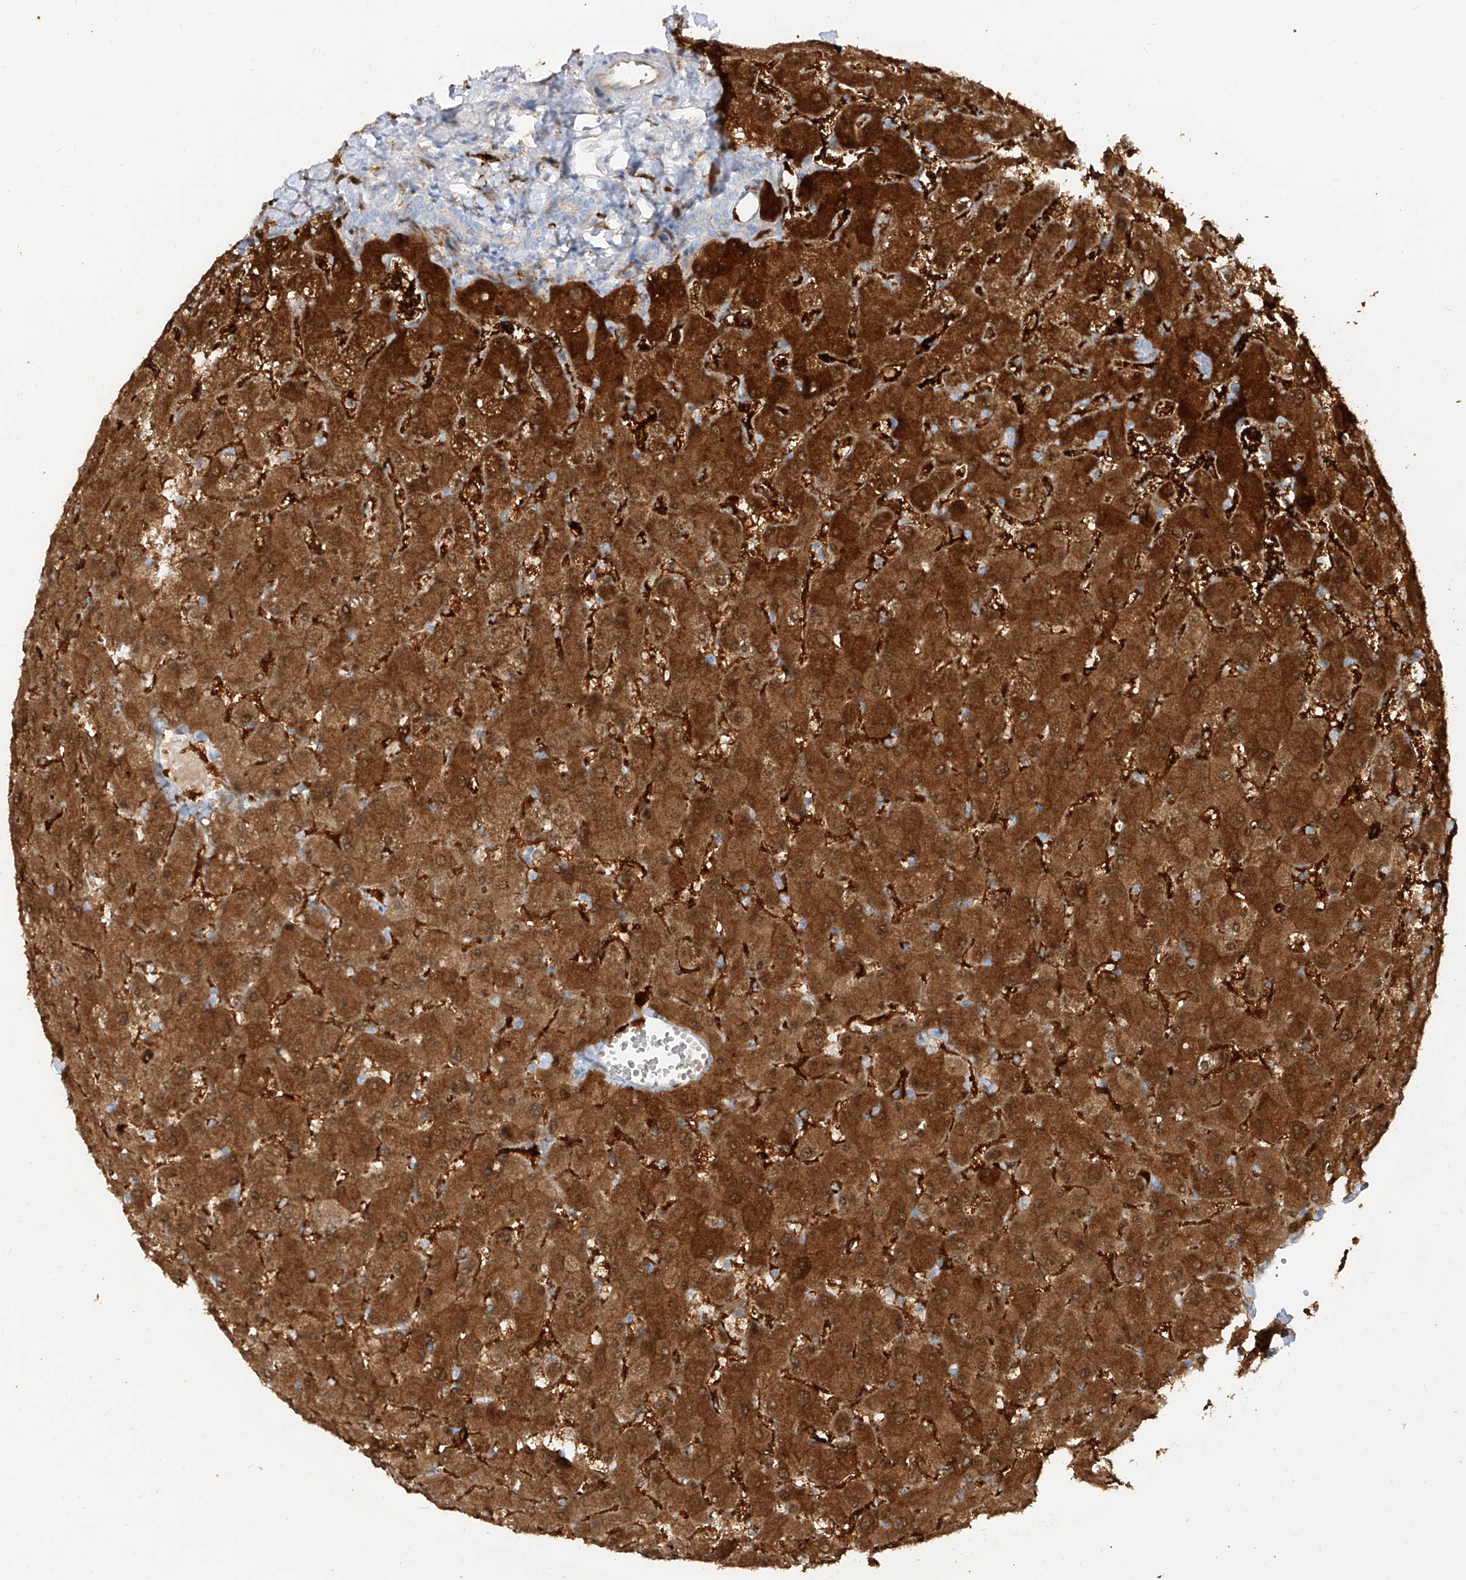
{"staining": {"intensity": "negative", "quantity": "none", "location": "none"}, "tissue": "liver", "cell_type": "Cholangiocytes", "image_type": "normal", "snomed": [{"axis": "morphology", "description": "Normal tissue, NOS"}, {"axis": "topography", "description": "Liver"}], "caption": "IHC histopathology image of unremarkable human liver stained for a protein (brown), which exhibits no expression in cholangiocytes.", "gene": "KYNU", "patient": {"sex": "female", "age": 63}}